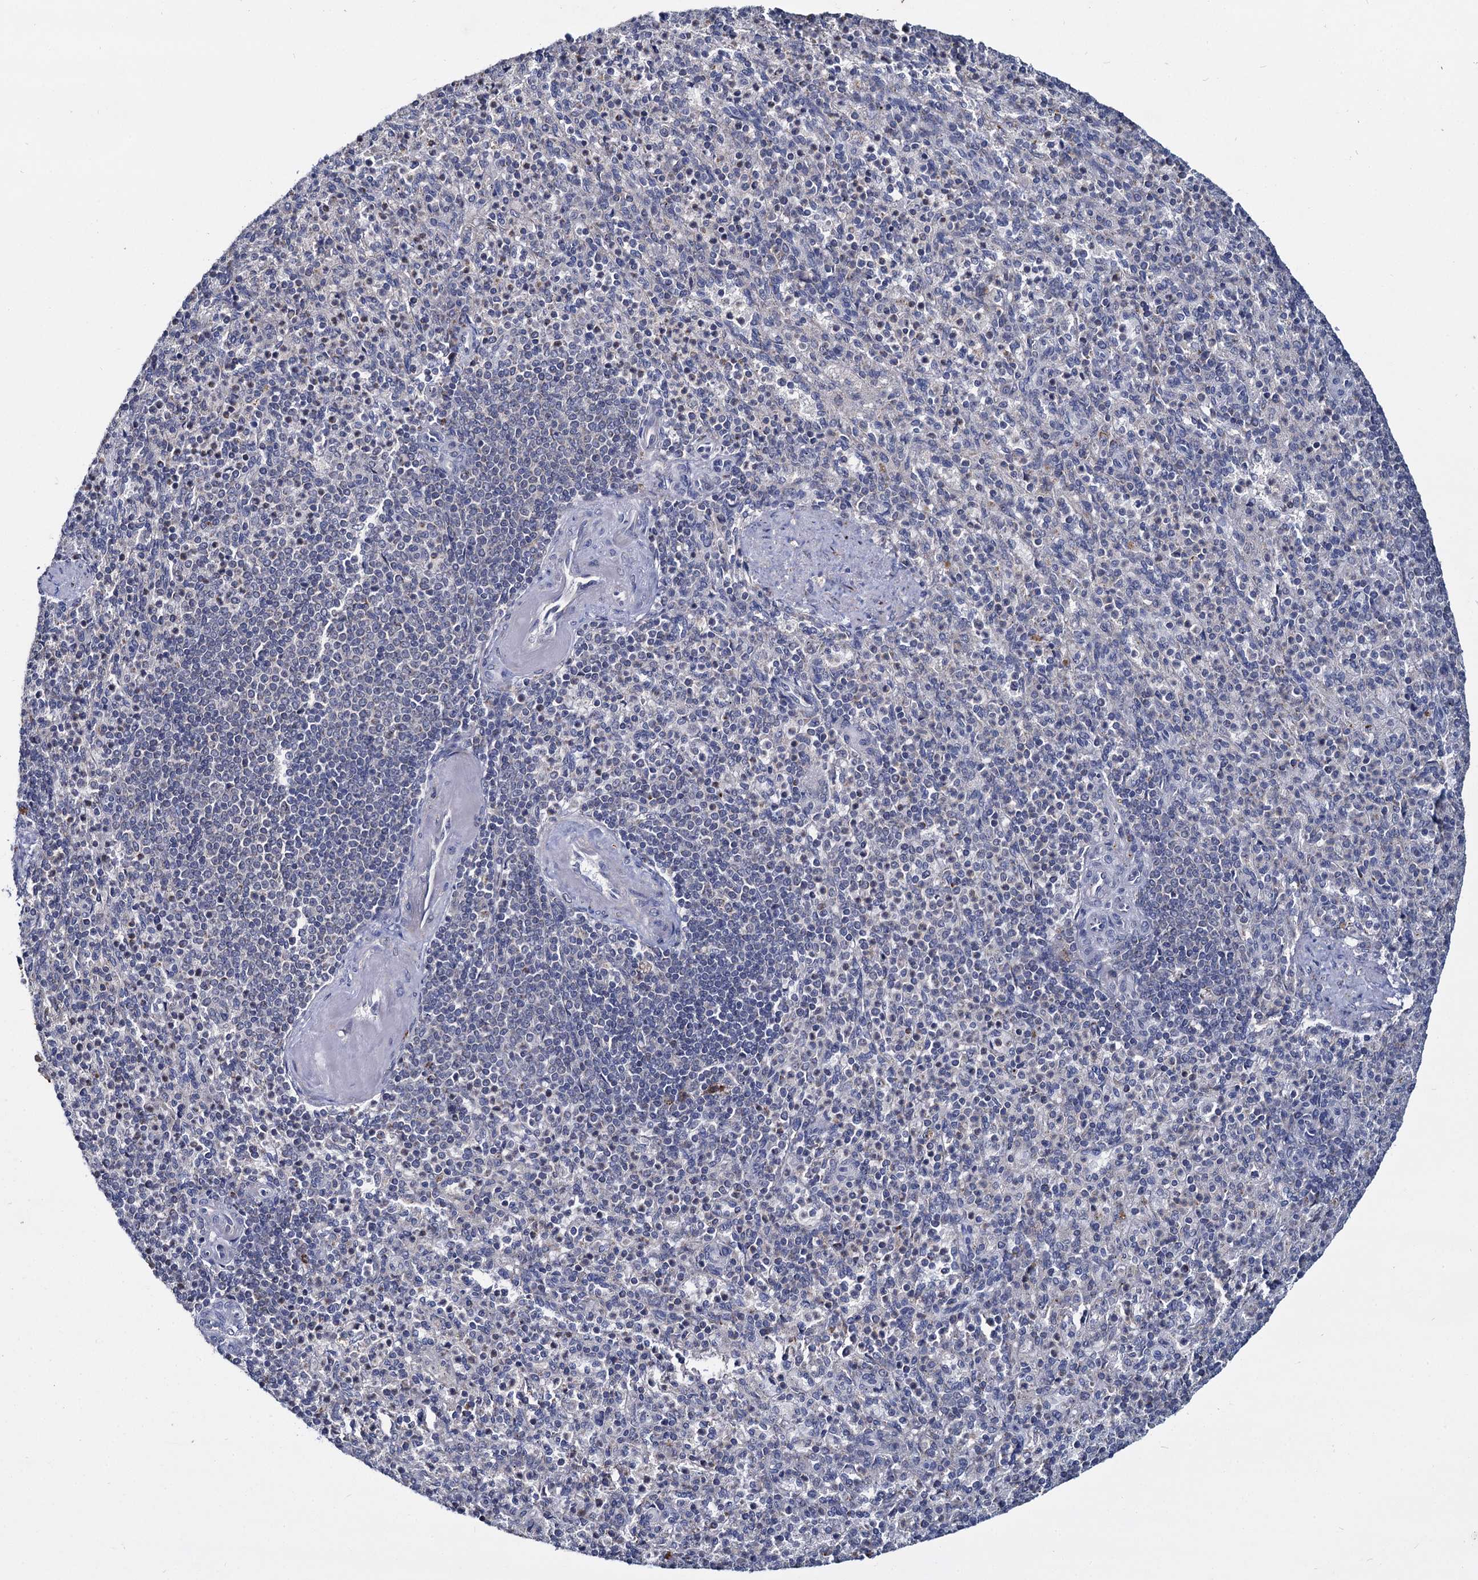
{"staining": {"intensity": "strong", "quantity": "25%-75%", "location": "nuclear"}, "tissue": "spleen", "cell_type": "Cells in red pulp", "image_type": "normal", "snomed": [{"axis": "morphology", "description": "Normal tissue, NOS"}, {"axis": "topography", "description": "Spleen"}], "caption": "Protein expression analysis of unremarkable human spleen reveals strong nuclear positivity in approximately 25%-75% of cells in red pulp. (DAB IHC, brown staining for protein, blue staining for nuclei).", "gene": "RPUSD4", "patient": {"sex": "female", "age": 74}}